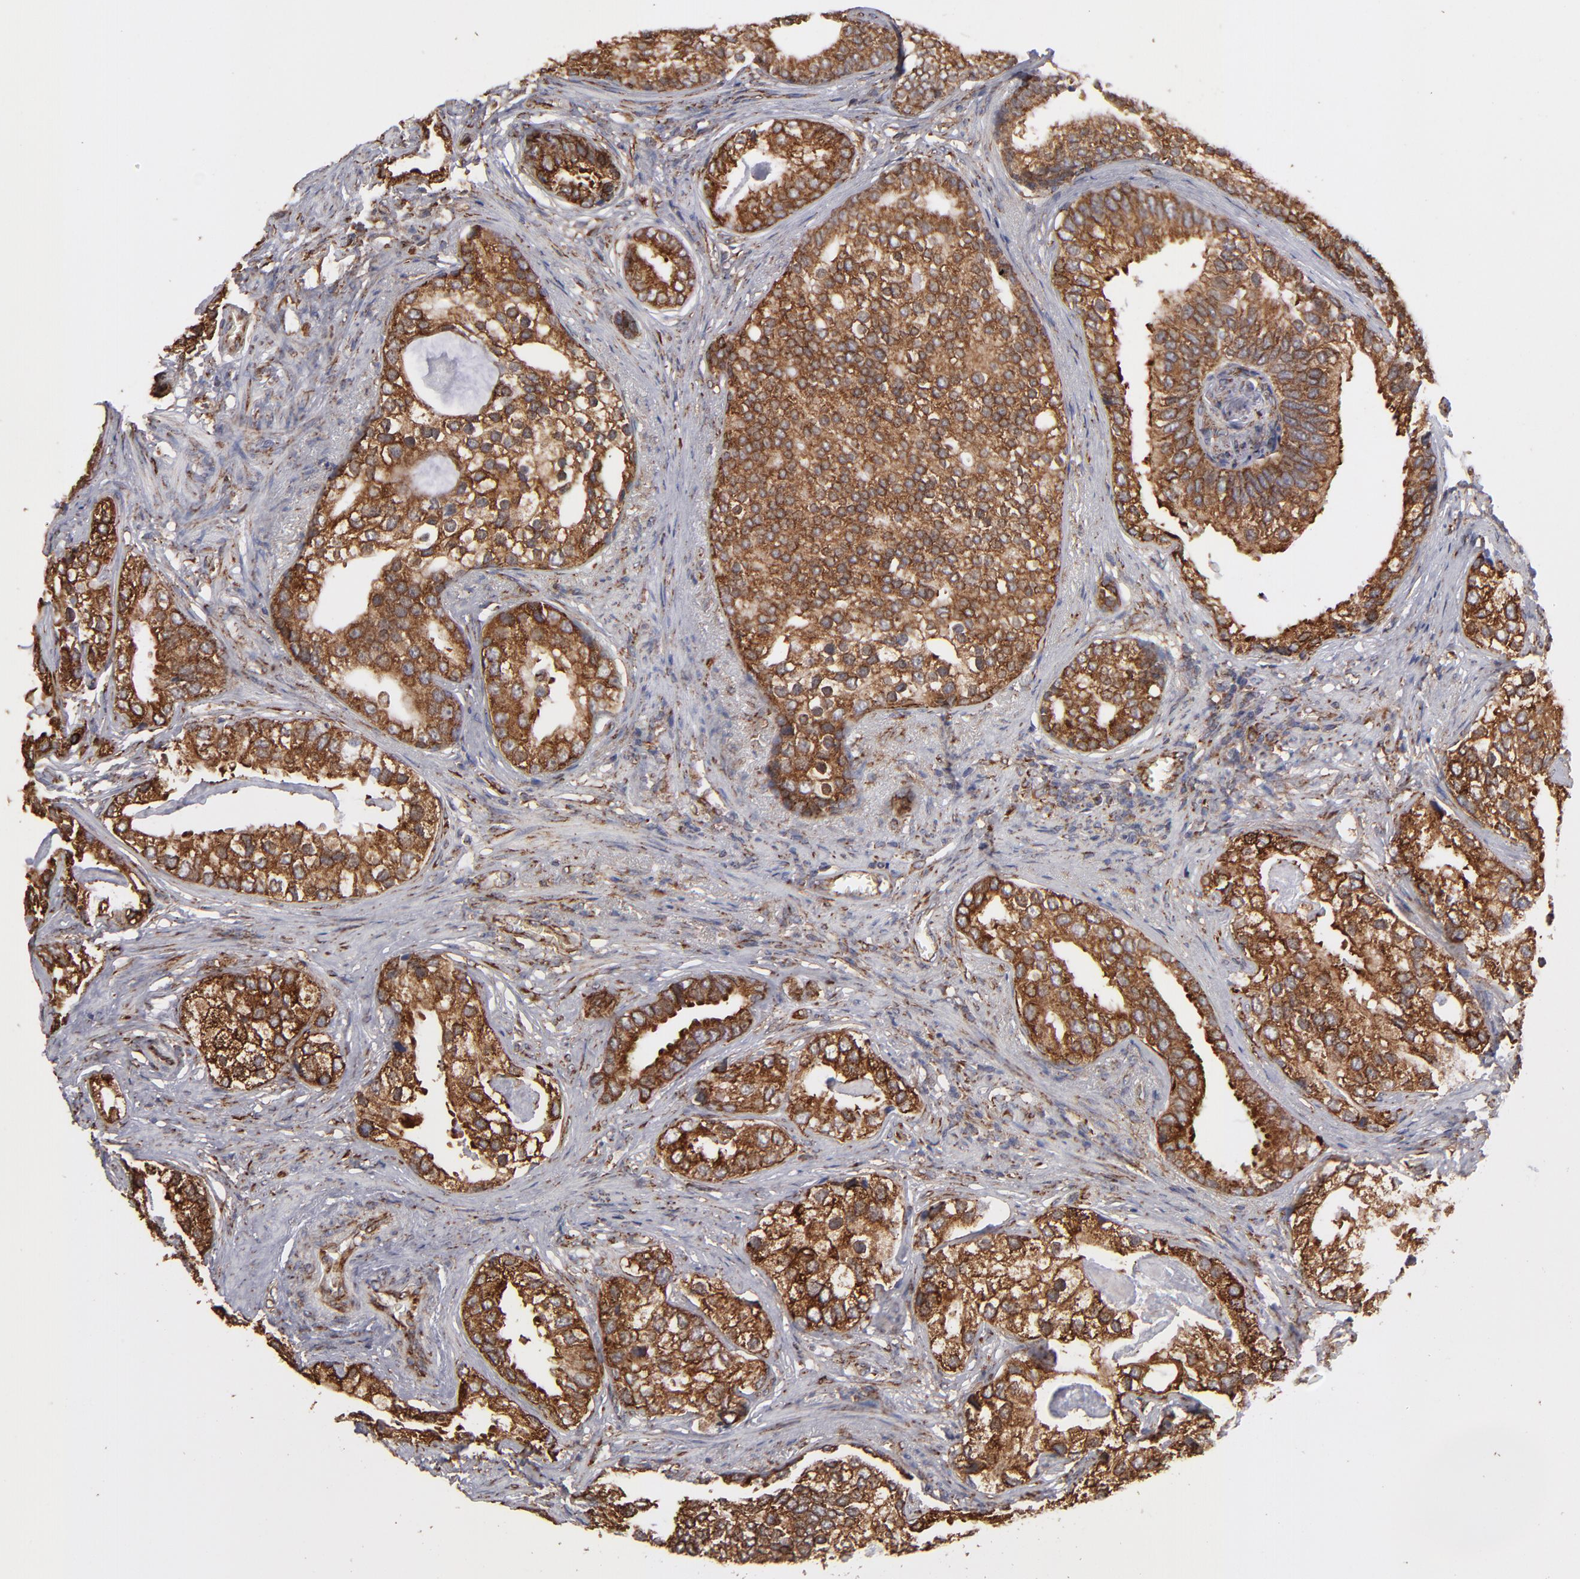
{"staining": {"intensity": "strong", "quantity": ">75%", "location": "cytoplasmic/membranous"}, "tissue": "prostate cancer", "cell_type": "Tumor cells", "image_type": "cancer", "snomed": [{"axis": "morphology", "description": "Adenocarcinoma, Low grade"}, {"axis": "topography", "description": "Prostate"}], "caption": "IHC (DAB) staining of prostate low-grade adenocarcinoma reveals strong cytoplasmic/membranous protein positivity in approximately >75% of tumor cells.", "gene": "KTN1", "patient": {"sex": "male", "age": 71}}